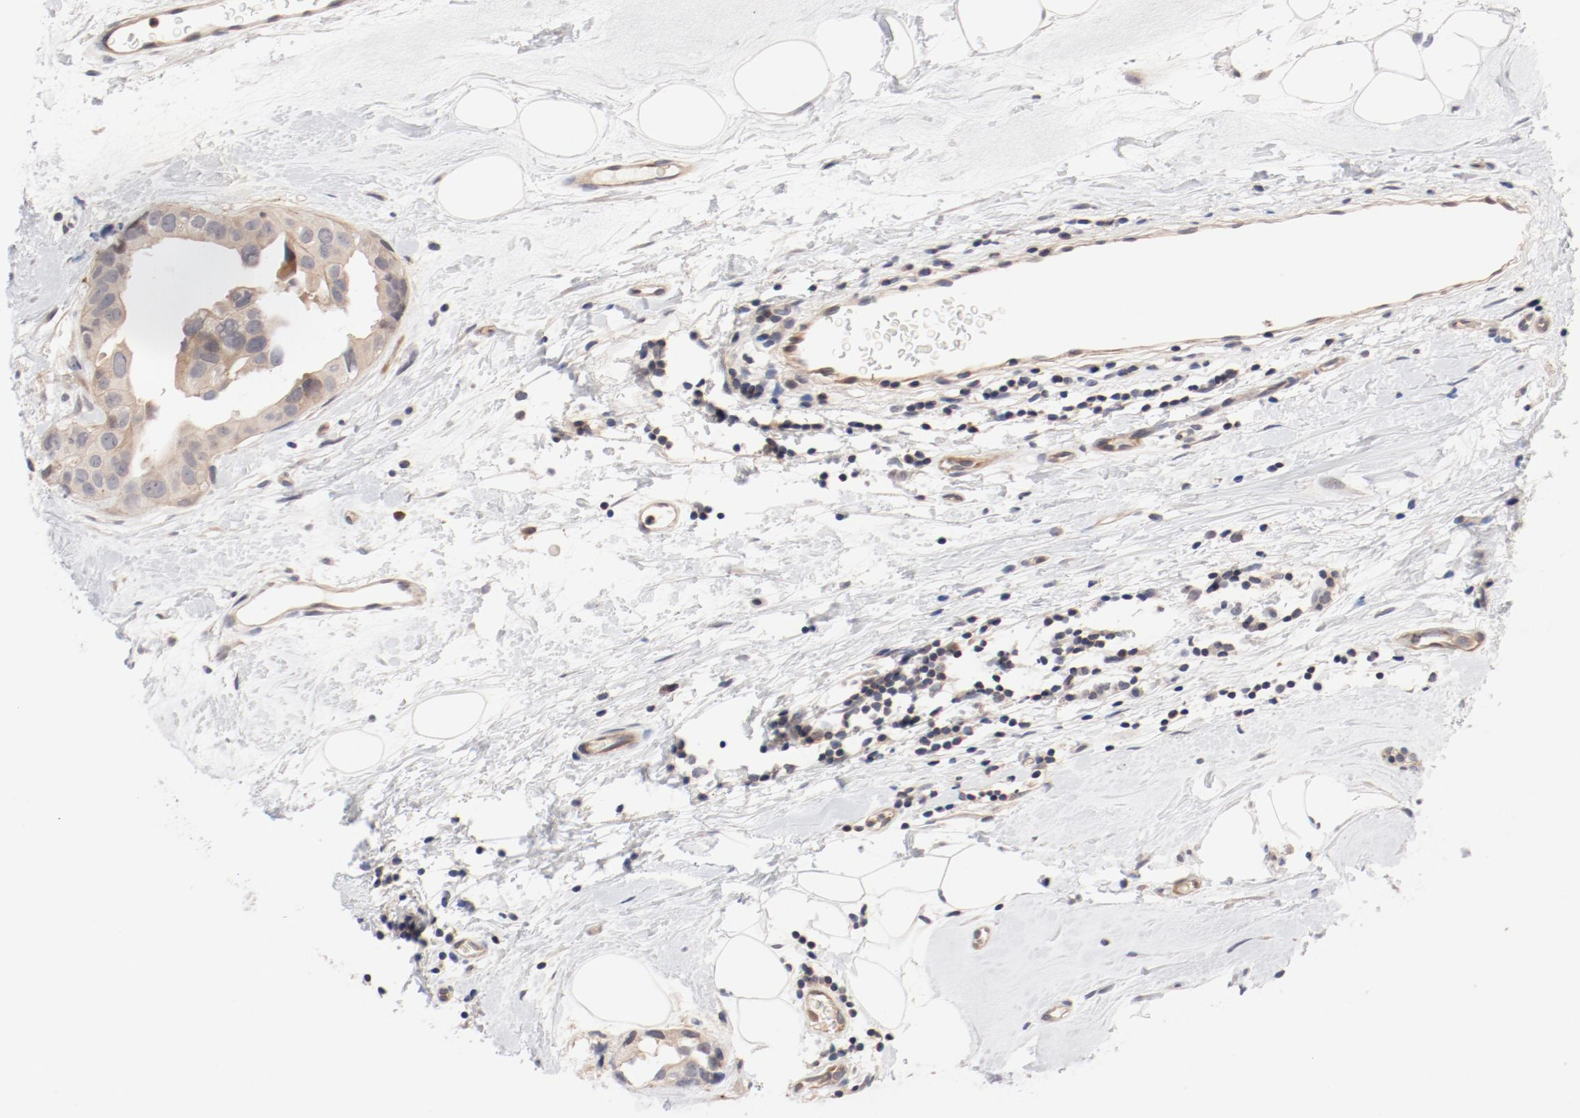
{"staining": {"intensity": "weak", "quantity": ">75%", "location": "cytoplasmic/membranous"}, "tissue": "breast cancer", "cell_type": "Tumor cells", "image_type": "cancer", "snomed": [{"axis": "morphology", "description": "Duct carcinoma"}, {"axis": "topography", "description": "Breast"}], "caption": "Breast cancer tissue demonstrates weak cytoplasmic/membranous staining in about >75% of tumor cells, visualized by immunohistochemistry.", "gene": "ZNF267", "patient": {"sex": "female", "age": 40}}